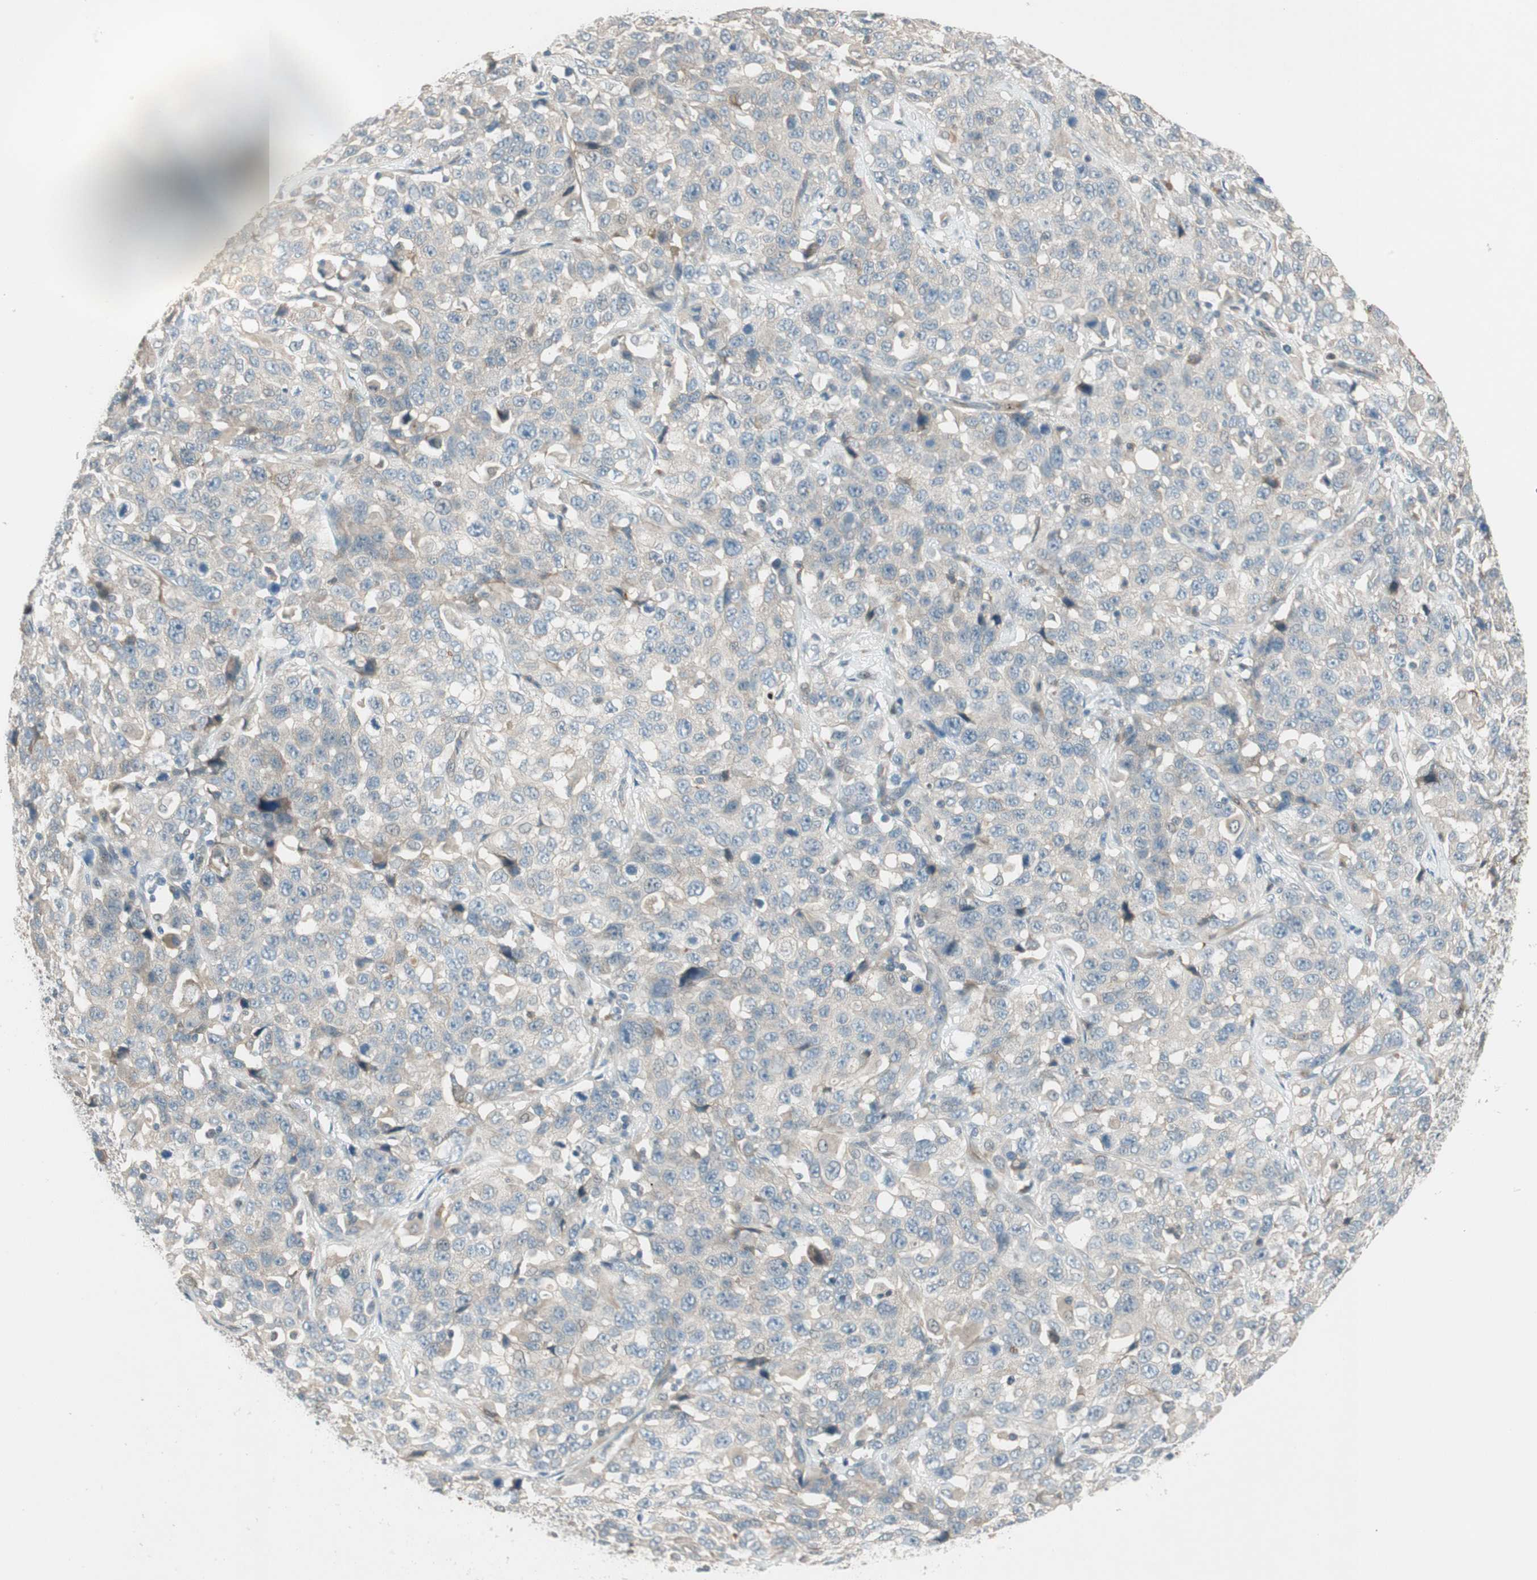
{"staining": {"intensity": "negative", "quantity": "none", "location": "none"}, "tissue": "stomach cancer", "cell_type": "Tumor cells", "image_type": "cancer", "snomed": [{"axis": "morphology", "description": "Normal tissue, NOS"}, {"axis": "morphology", "description": "Adenocarcinoma, NOS"}, {"axis": "topography", "description": "Stomach"}], "caption": "Immunohistochemical staining of human stomach adenocarcinoma exhibits no significant positivity in tumor cells.", "gene": "CGRRF1", "patient": {"sex": "male", "age": 48}}